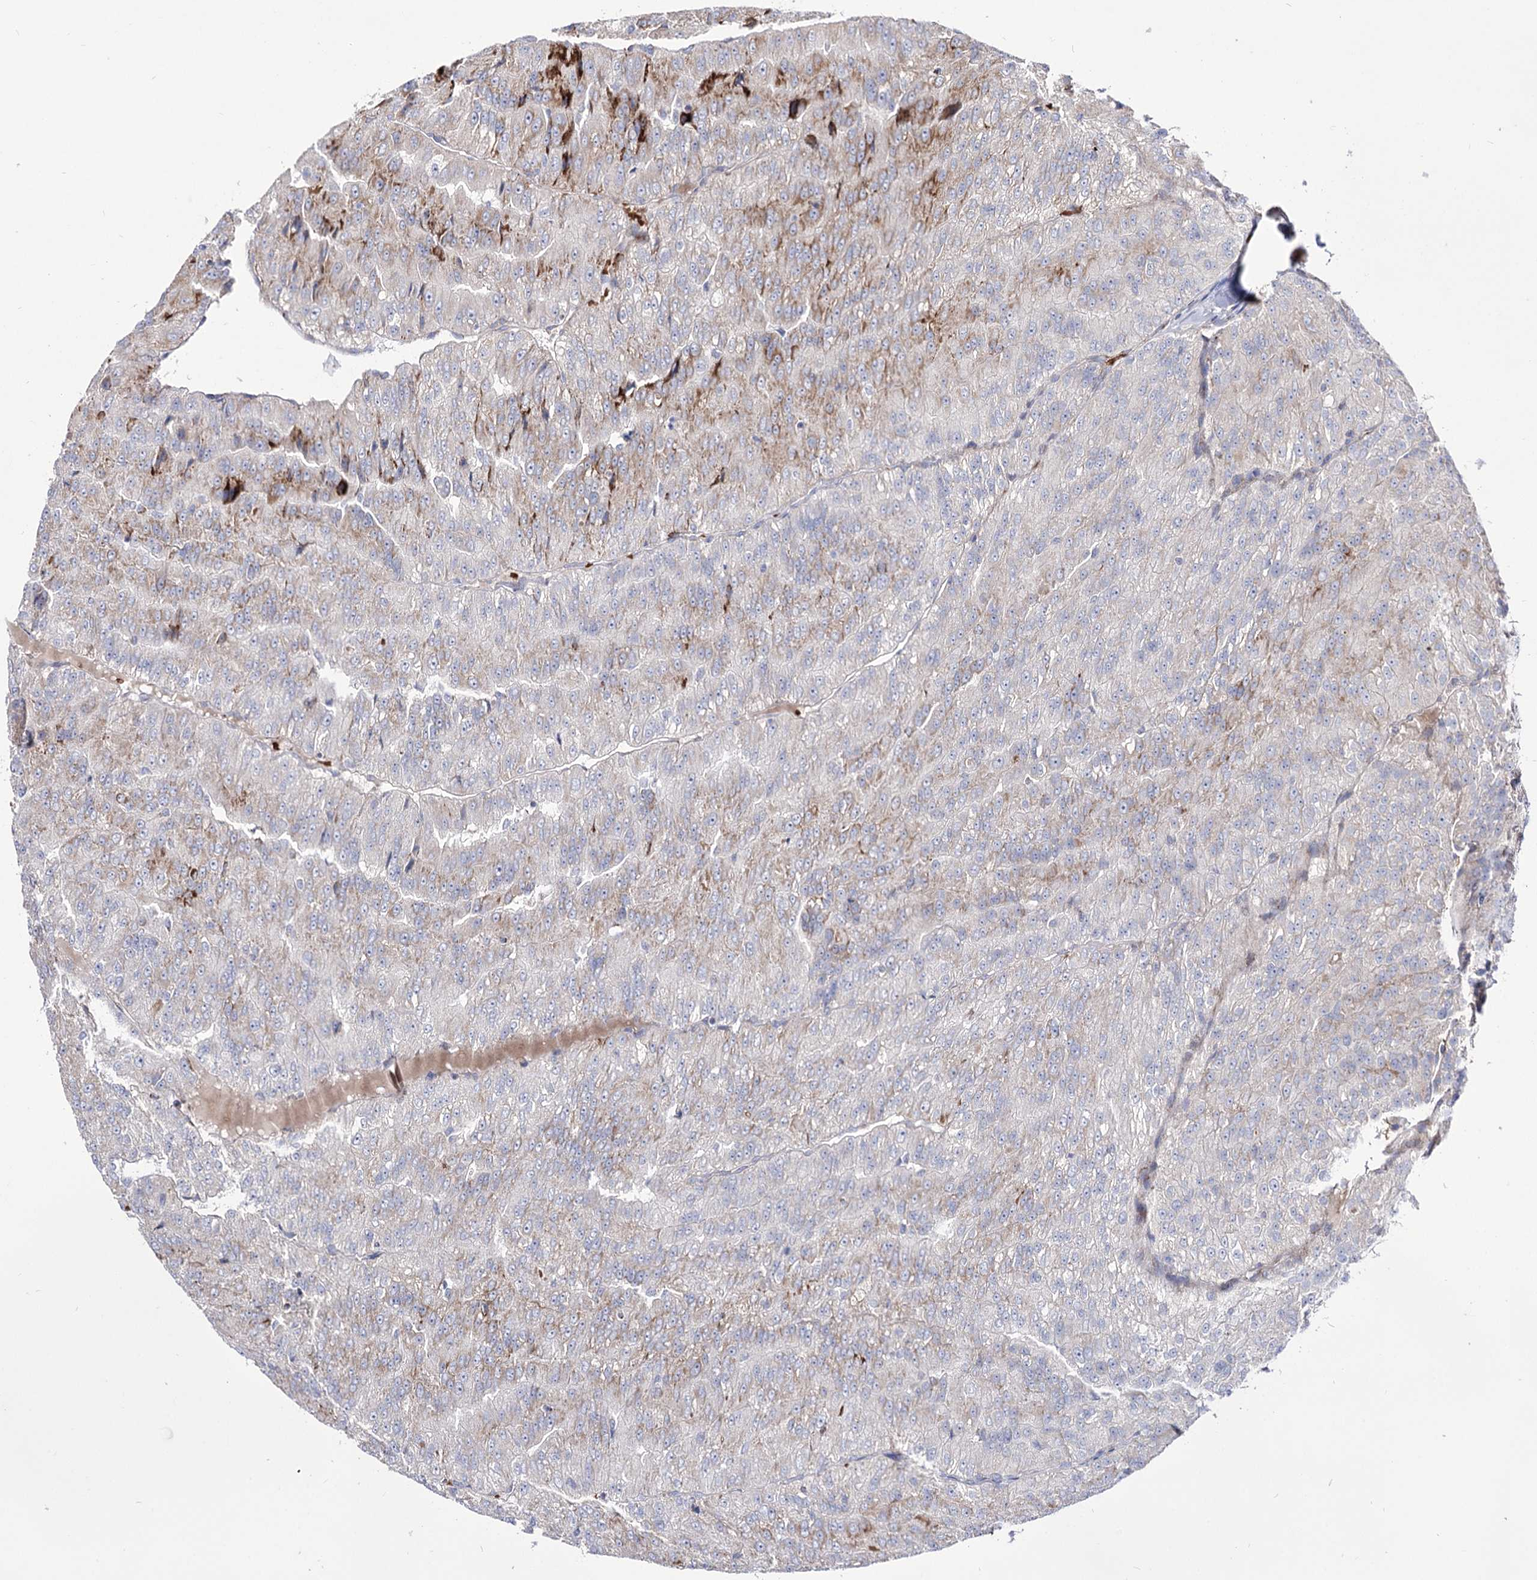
{"staining": {"intensity": "strong", "quantity": "<25%", "location": "cytoplasmic/membranous"}, "tissue": "renal cancer", "cell_type": "Tumor cells", "image_type": "cancer", "snomed": [{"axis": "morphology", "description": "Adenocarcinoma, NOS"}, {"axis": "topography", "description": "Kidney"}], "caption": "Renal cancer tissue demonstrates strong cytoplasmic/membranous staining in about <25% of tumor cells, visualized by immunohistochemistry.", "gene": "OSBPL5", "patient": {"sex": "female", "age": 63}}